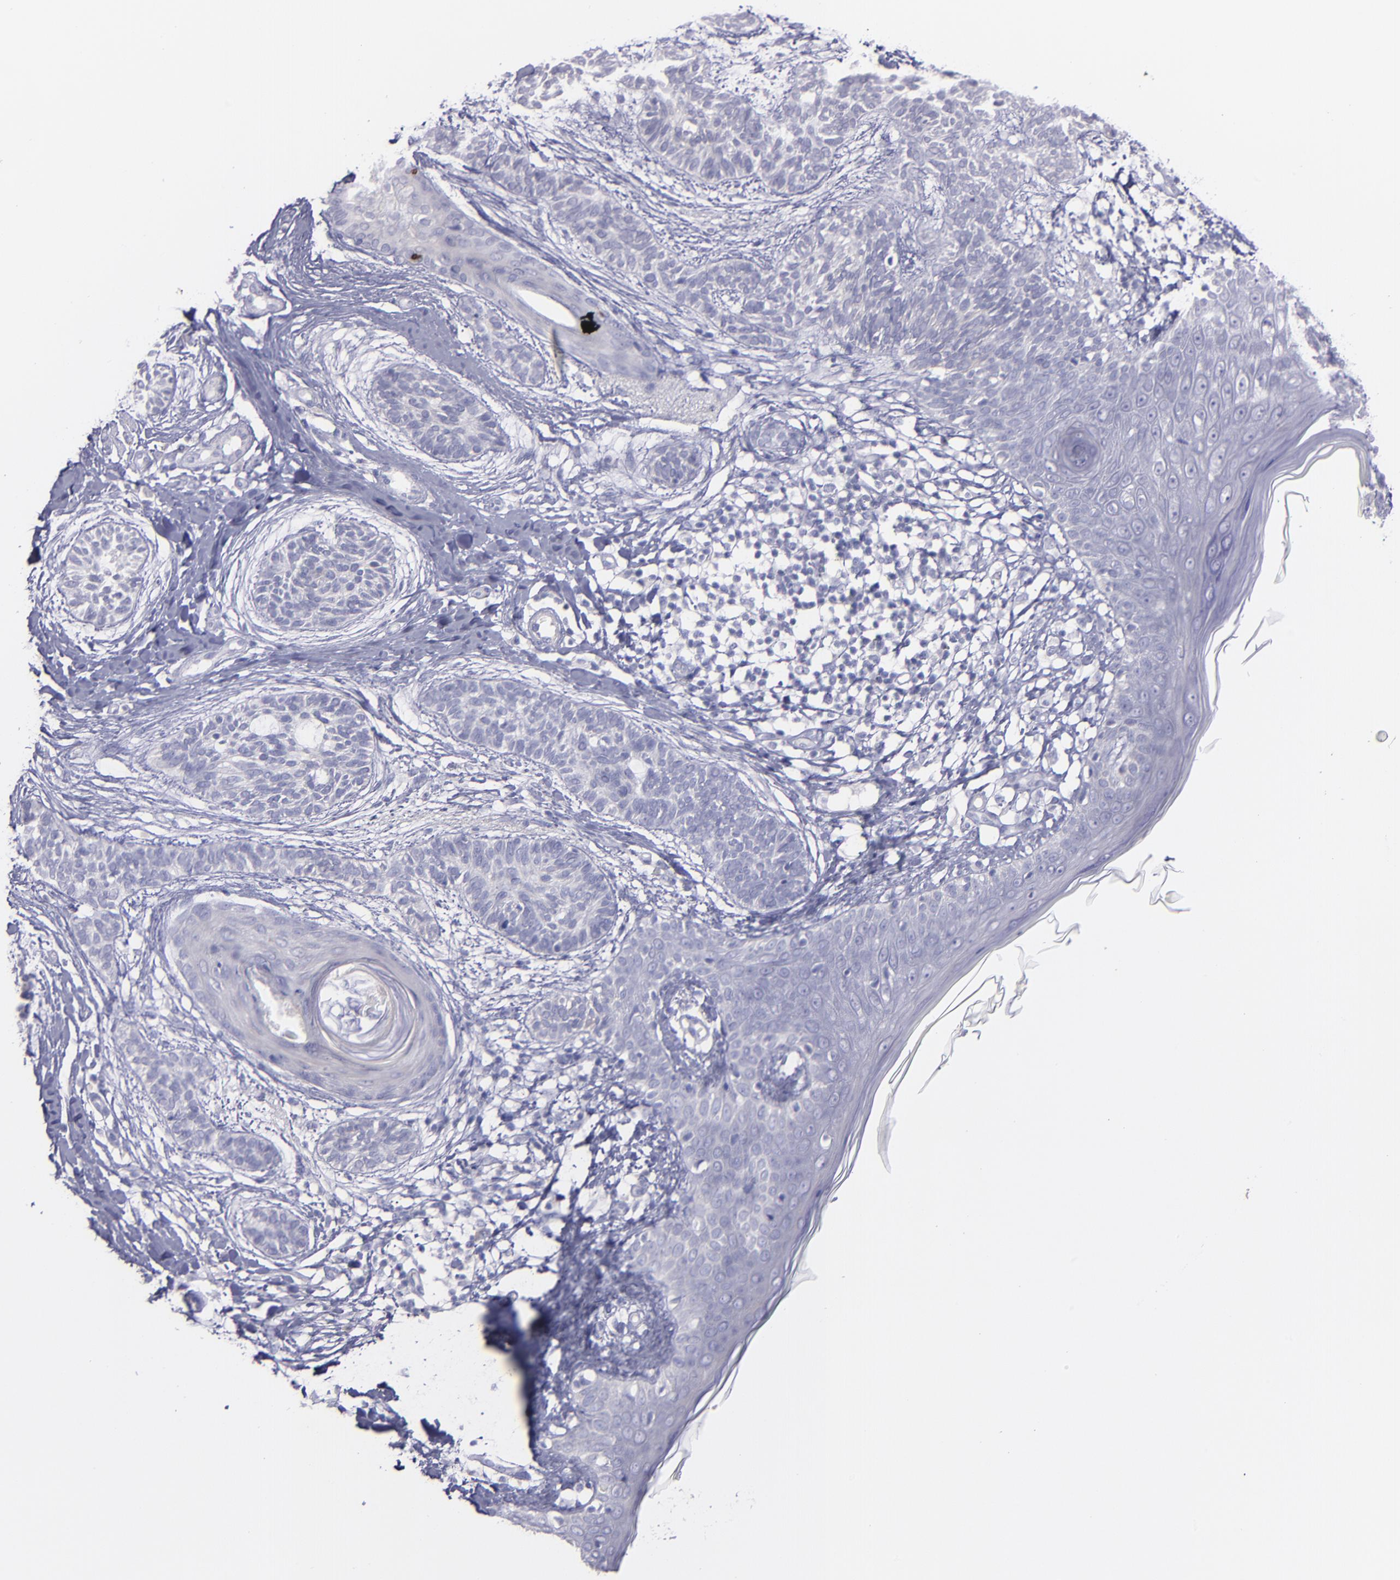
{"staining": {"intensity": "negative", "quantity": "none", "location": "none"}, "tissue": "skin cancer", "cell_type": "Tumor cells", "image_type": "cancer", "snomed": [{"axis": "morphology", "description": "Normal tissue, NOS"}, {"axis": "morphology", "description": "Basal cell carcinoma"}, {"axis": "topography", "description": "Skin"}], "caption": "A histopathology image of human basal cell carcinoma (skin) is negative for staining in tumor cells.", "gene": "SNAP25", "patient": {"sex": "male", "age": 63}}